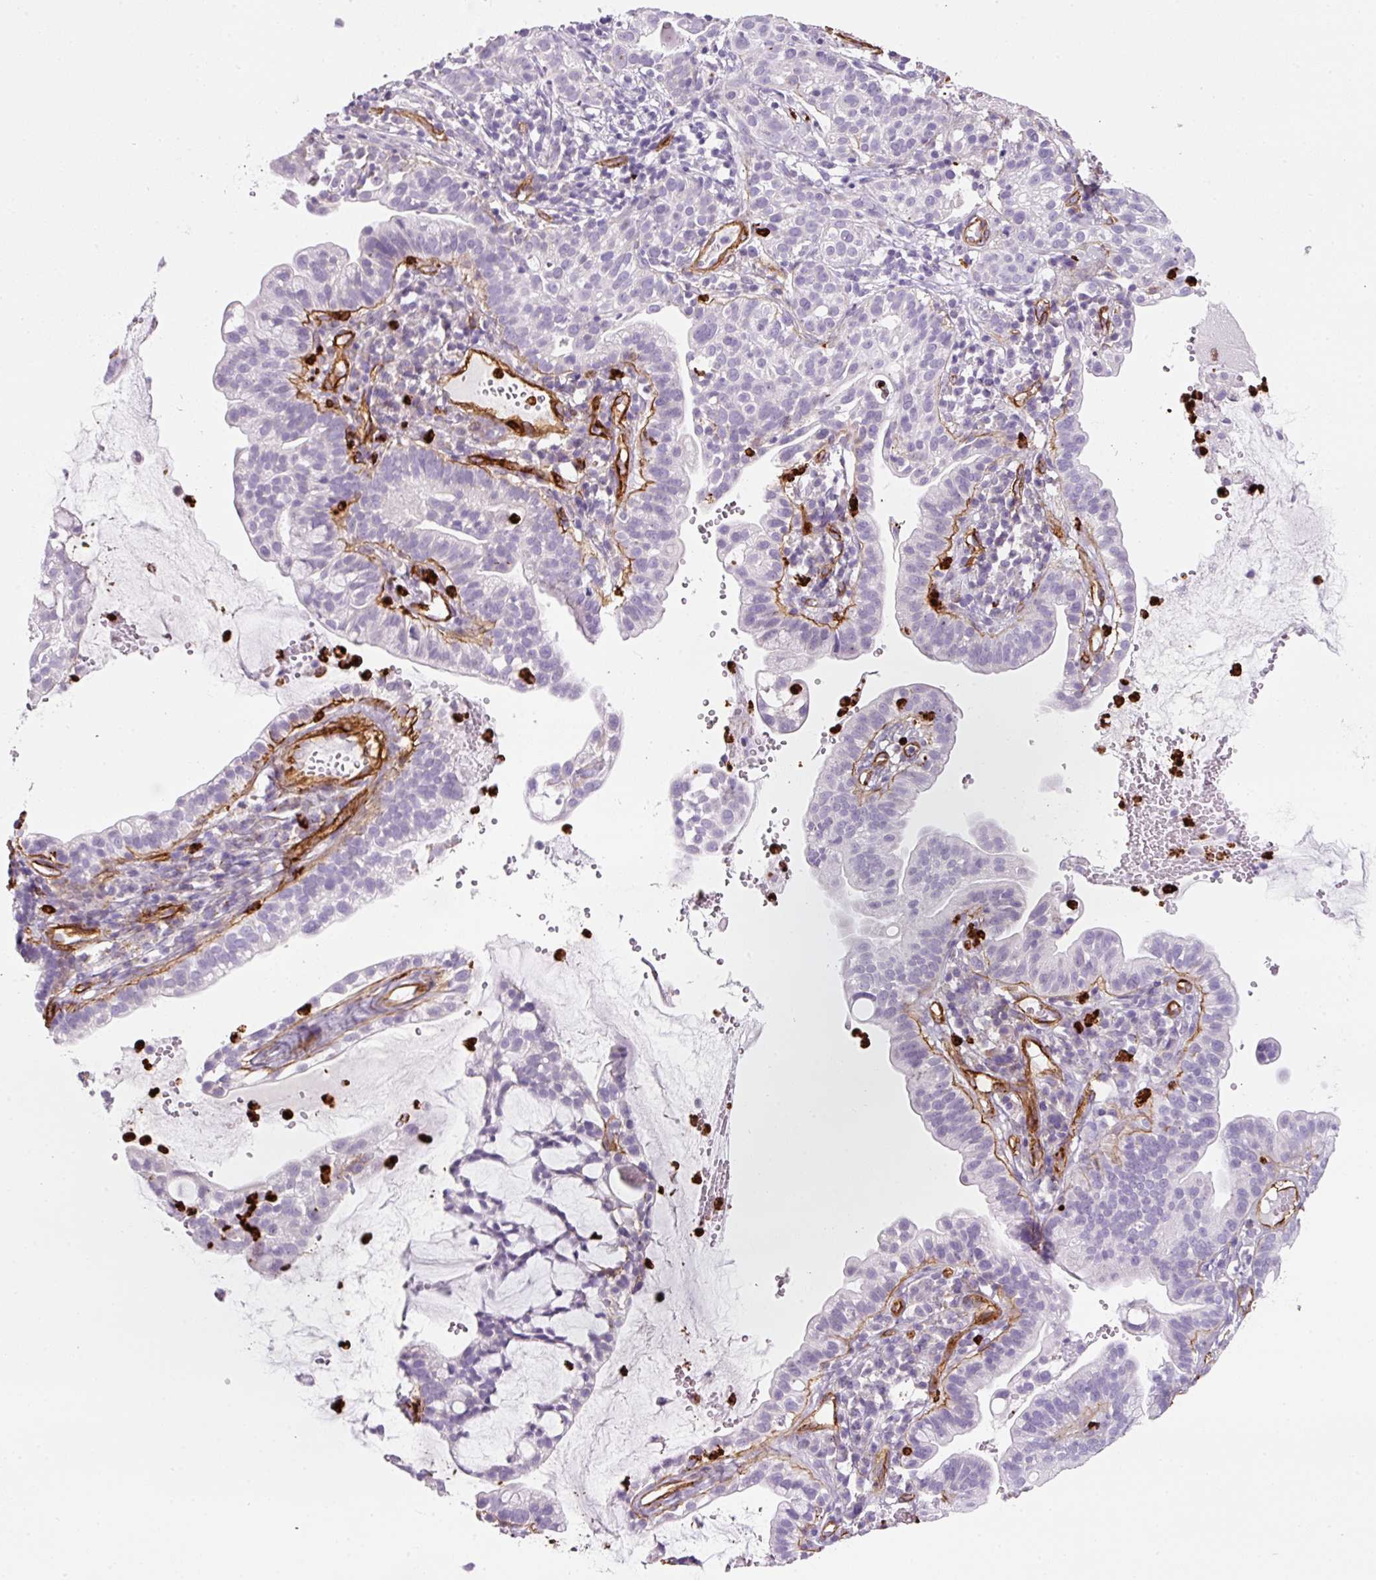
{"staining": {"intensity": "negative", "quantity": "none", "location": "none"}, "tissue": "cervical cancer", "cell_type": "Tumor cells", "image_type": "cancer", "snomed": [{"axis": "morphology", "description": "Adenocarcinoma, NOS"}, {"axis": "topography", "description": "Cervix"}], "caption": "Immunohistochemistry image of neoplastic tissue: human cervical cancer stained with DAB (3,3'-diaminobenzidine) shows no significant protein expression in tumor cells. The staining was performed using DAB (3,3'-diaminobenzidine) to visualize the protein expression in brown, while the nuclei were stained in blue with hematoxylin (Magnification: 20x).", "gene": "LOXL4", "patient": {"sex": "female", "age": 41}}